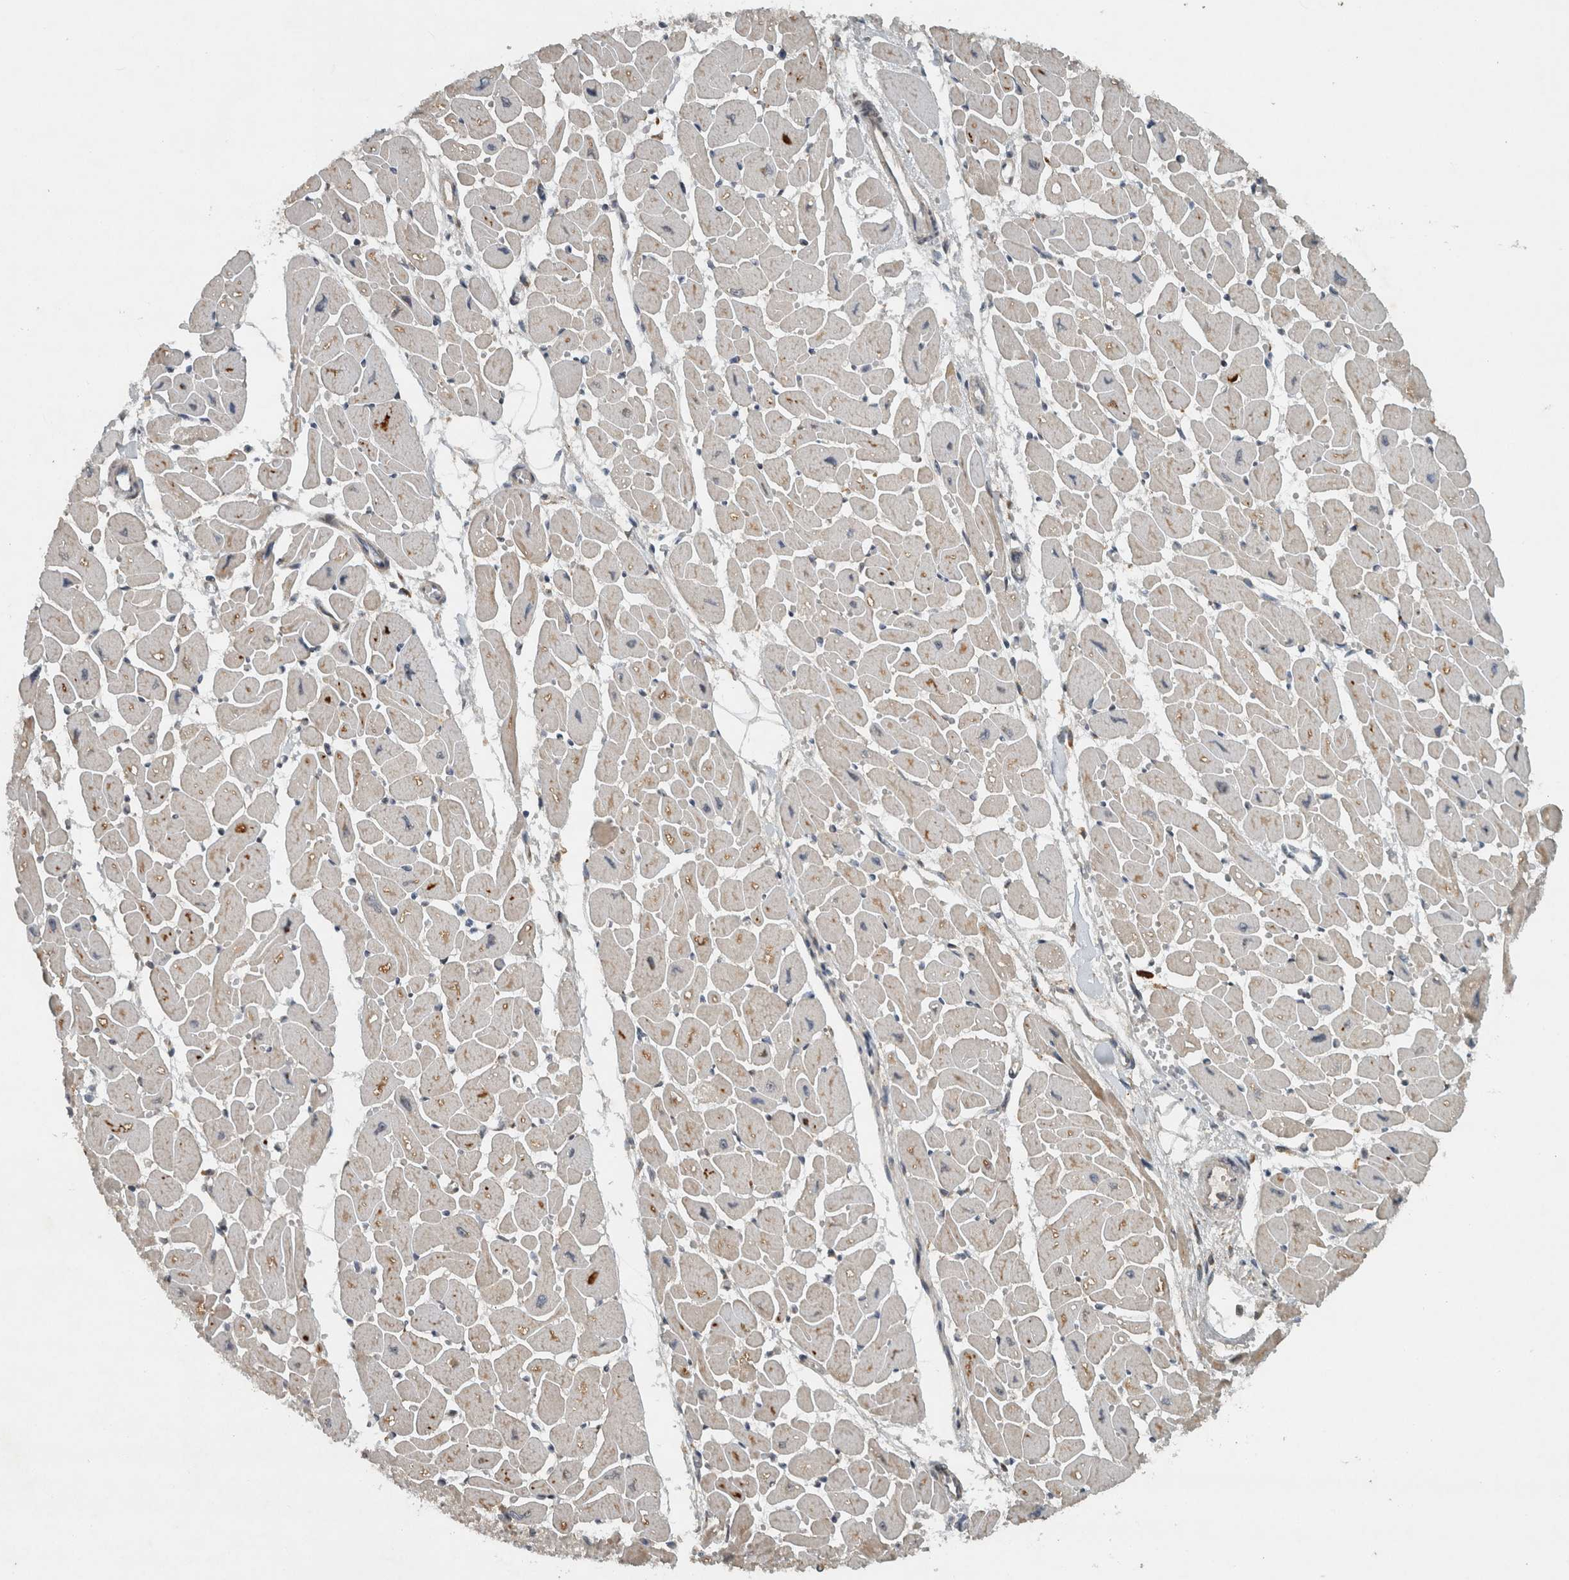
{"staining": {"intensity": "weak", "quantity": "<25%", "location": "cytoplasmic/membranous"}, "tissue": "heart muscle", "cell_type": "Cardiomyocytes", "image_type": "normal", "snomed": [{"axis": "morphology", "description": "Normal tissue, NOS"}, {"axis": "topography", "description": "Heart"}], "caption": "Heart muscle was stained to show a protein in brown. There is no significant expression in cardiomyocytes. (DAB (3,3'-diaminobenzidine) immunohistochemistry (IHC), high magnification).", "gene": "GPR137B", "patient": {"sex": "female", "age": 54}}